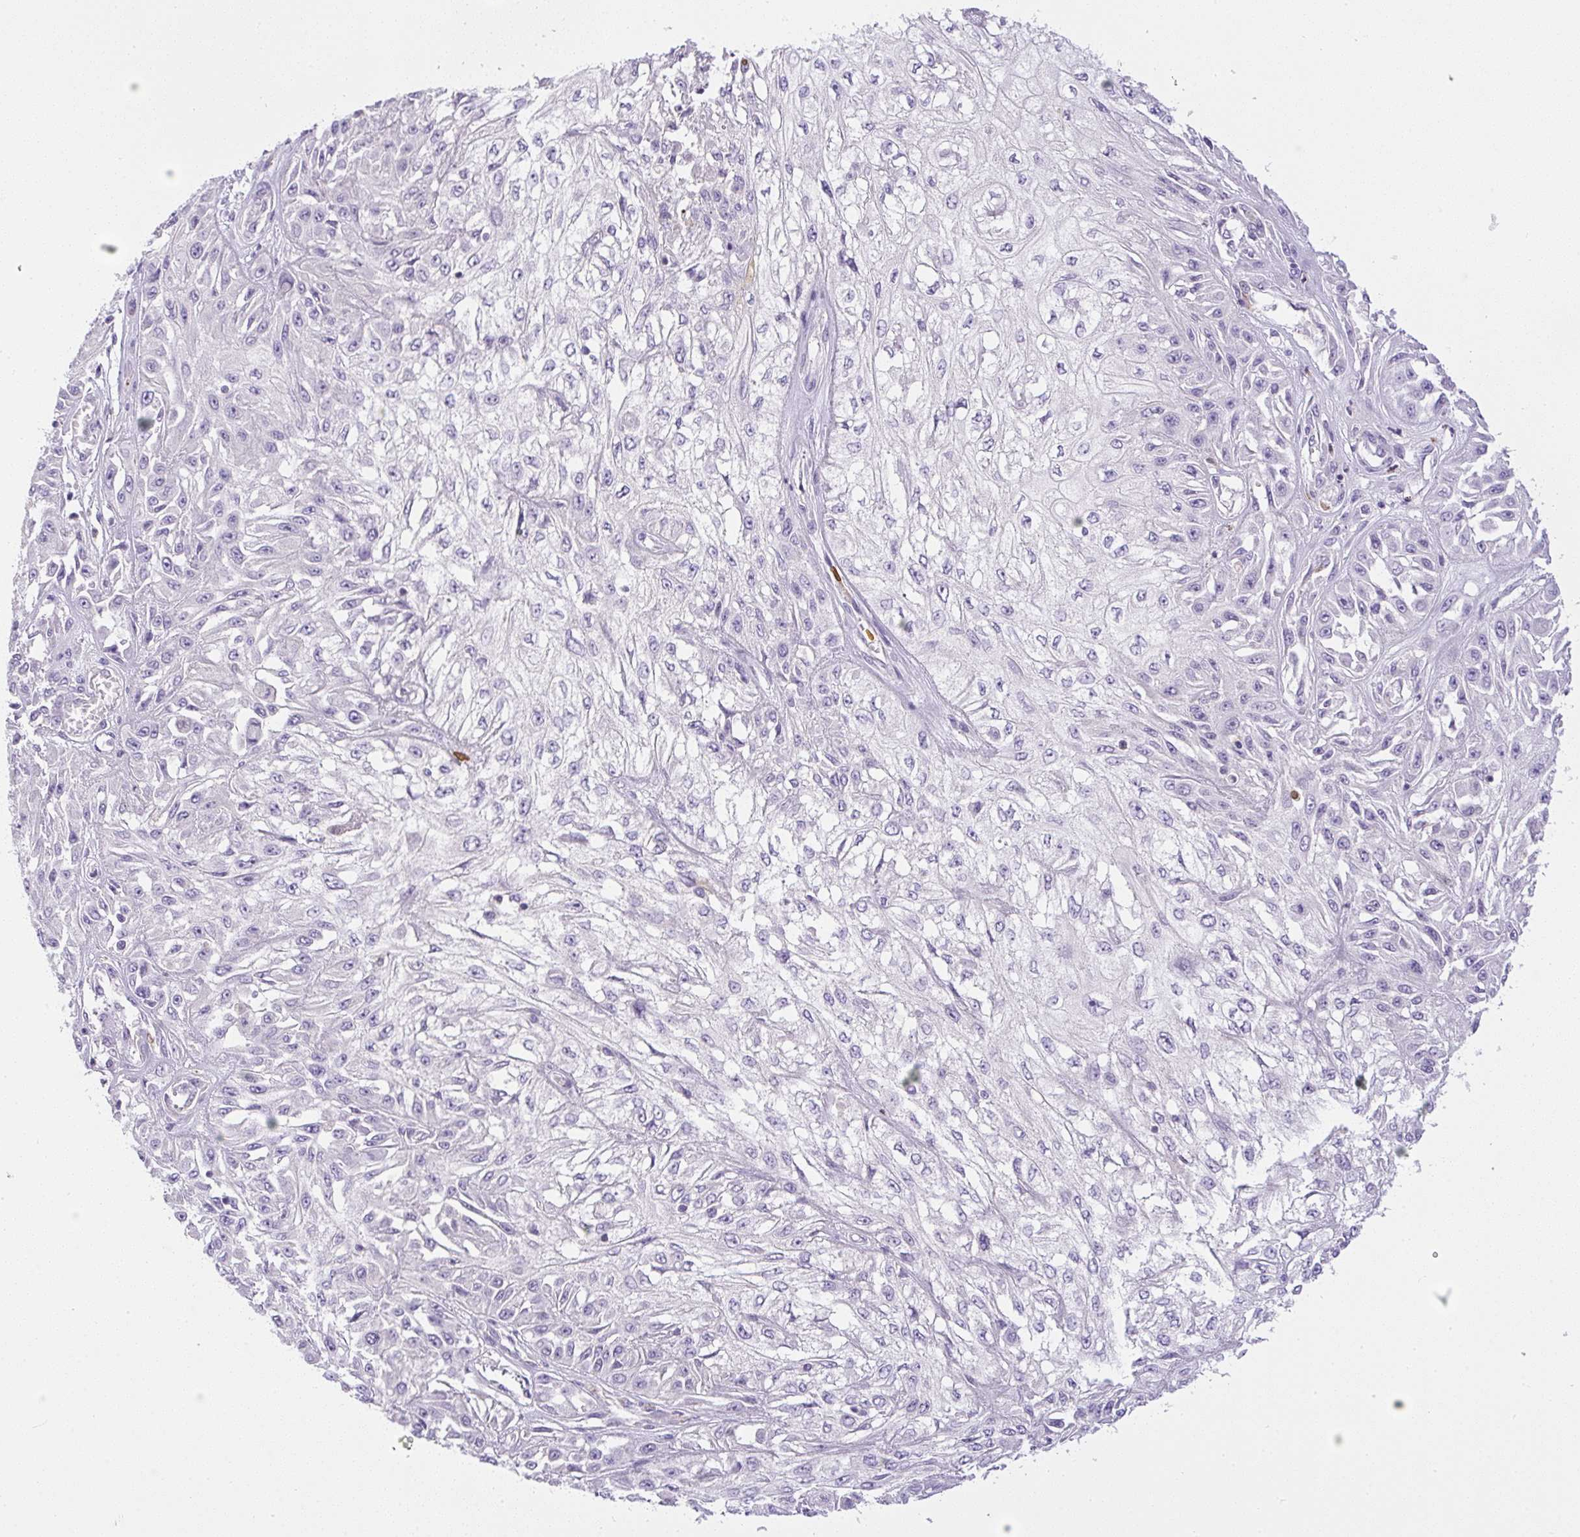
{"staining": {"intensity": "negative", "quantity": "none", "location": "none"}, "tissue": "skin cancer", "cell_type": "Tumor cells", "image_type": "cancer", "snomed": [{"axis": "morphology", "description": "Squamous cell carcinoma, NOS"}, {"axis": "morphology", "description": "Squamous cell carcinoma, metastatic, NOS"}, {"axis": "topography", "description": "Skin"}, {"axis": "topography", "description": "Lymph node"}], "caption": "IHC image of neoplastic tissue: human skin cancer stained with DAB (3,3'-diaminobenzidine) exhibits no significant protein expression in tumor cells.", "gene": "PIP5KL1", "patient": {"sex": "male", "age": 75}}